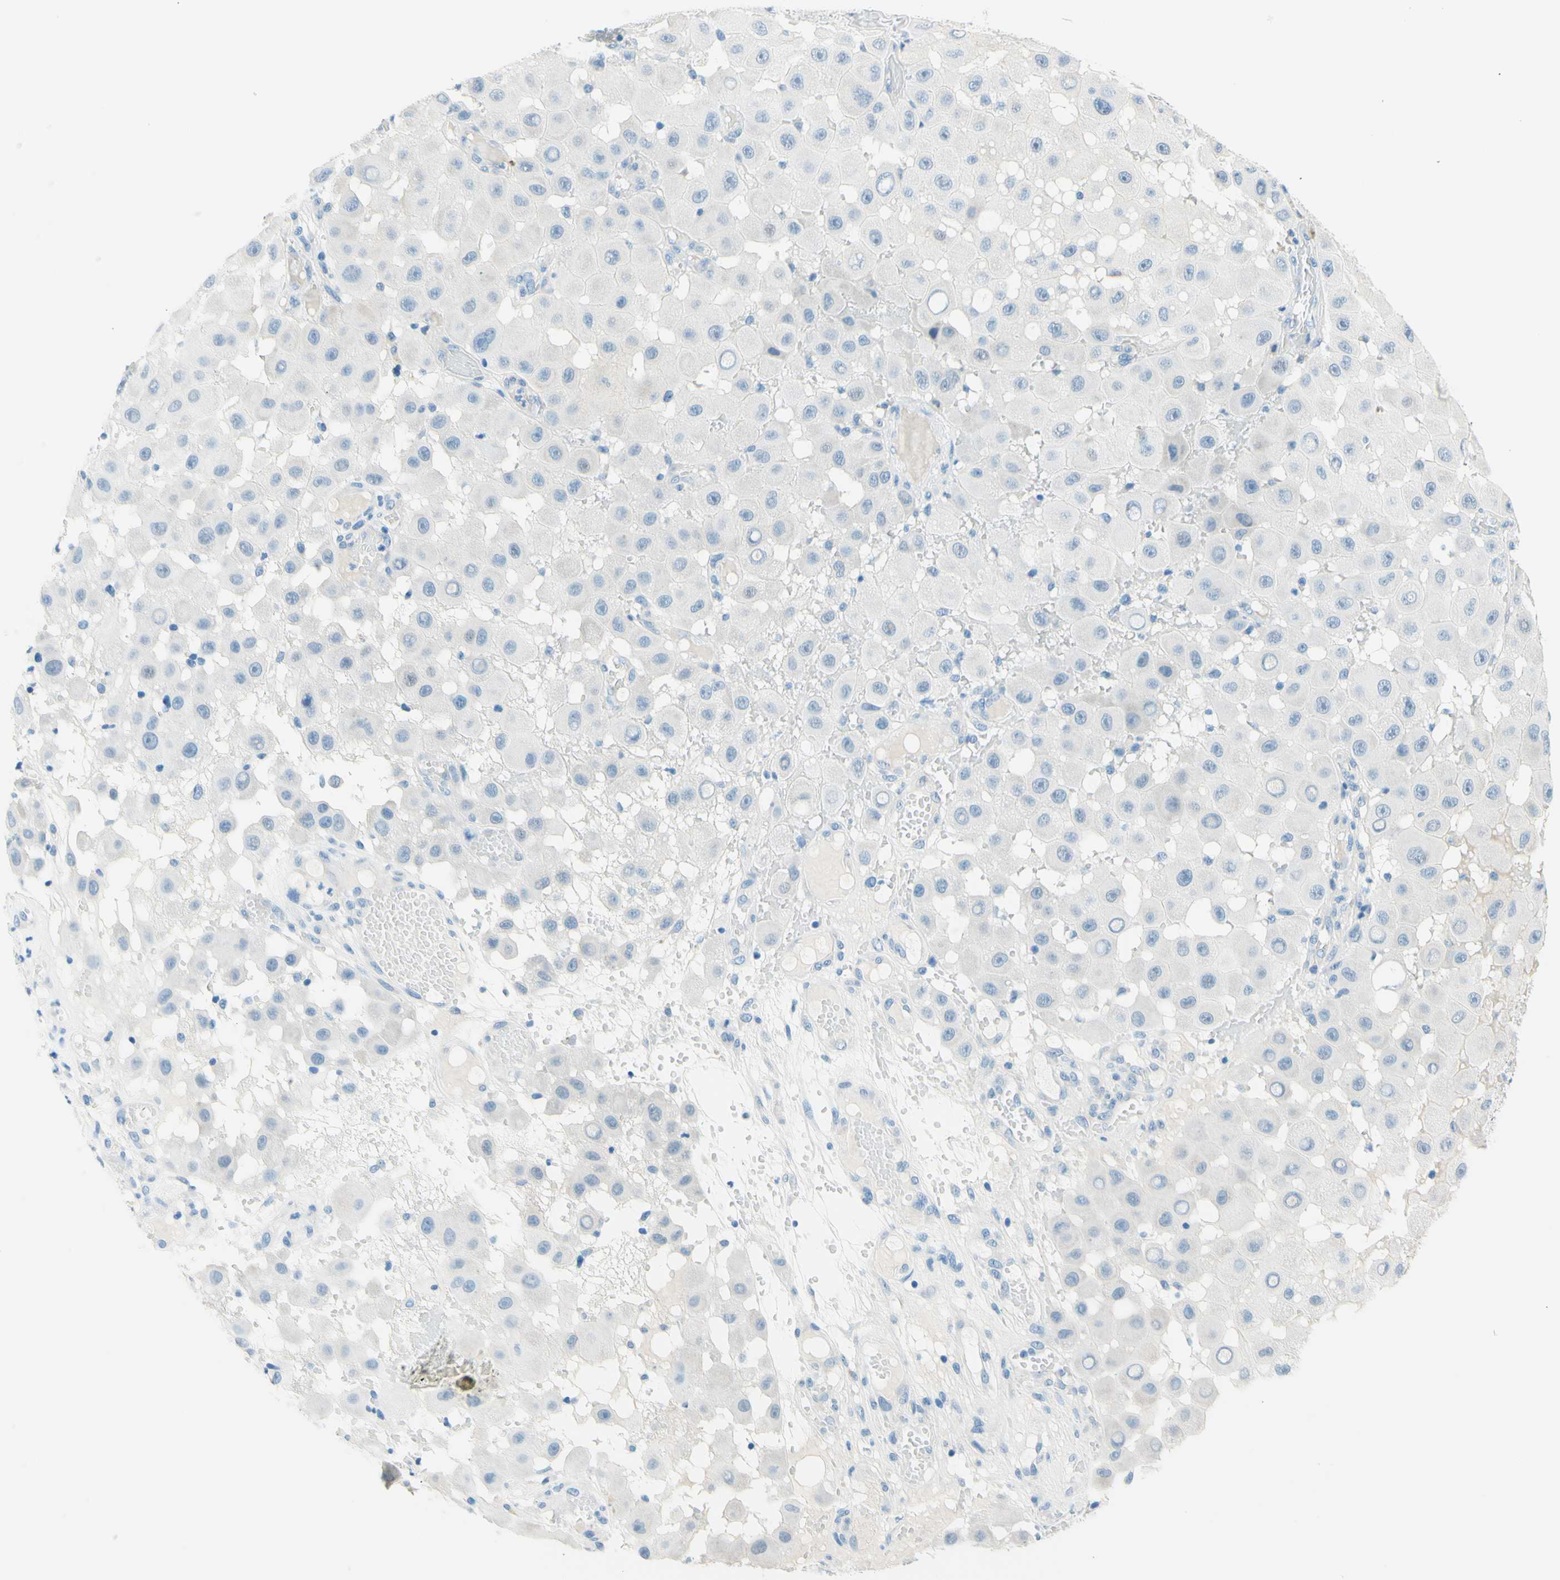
{"staining": {"intensity": "negative", "quantity": "none", "location": "none"}, "tissue": "melanoma", "cell_type": "Tumor cells", "image_type": "cancer", "snomed": [{"axis": "morphology", "description": "Malignant melanoma, NOS"}, {"axis": "topography", "description": "Skin"}], "caption": "IHC of human malignant melanoma shows no expression in tumor cells.", "gene": "PASD1", "patient": {"sex": "female", "age": 81}}